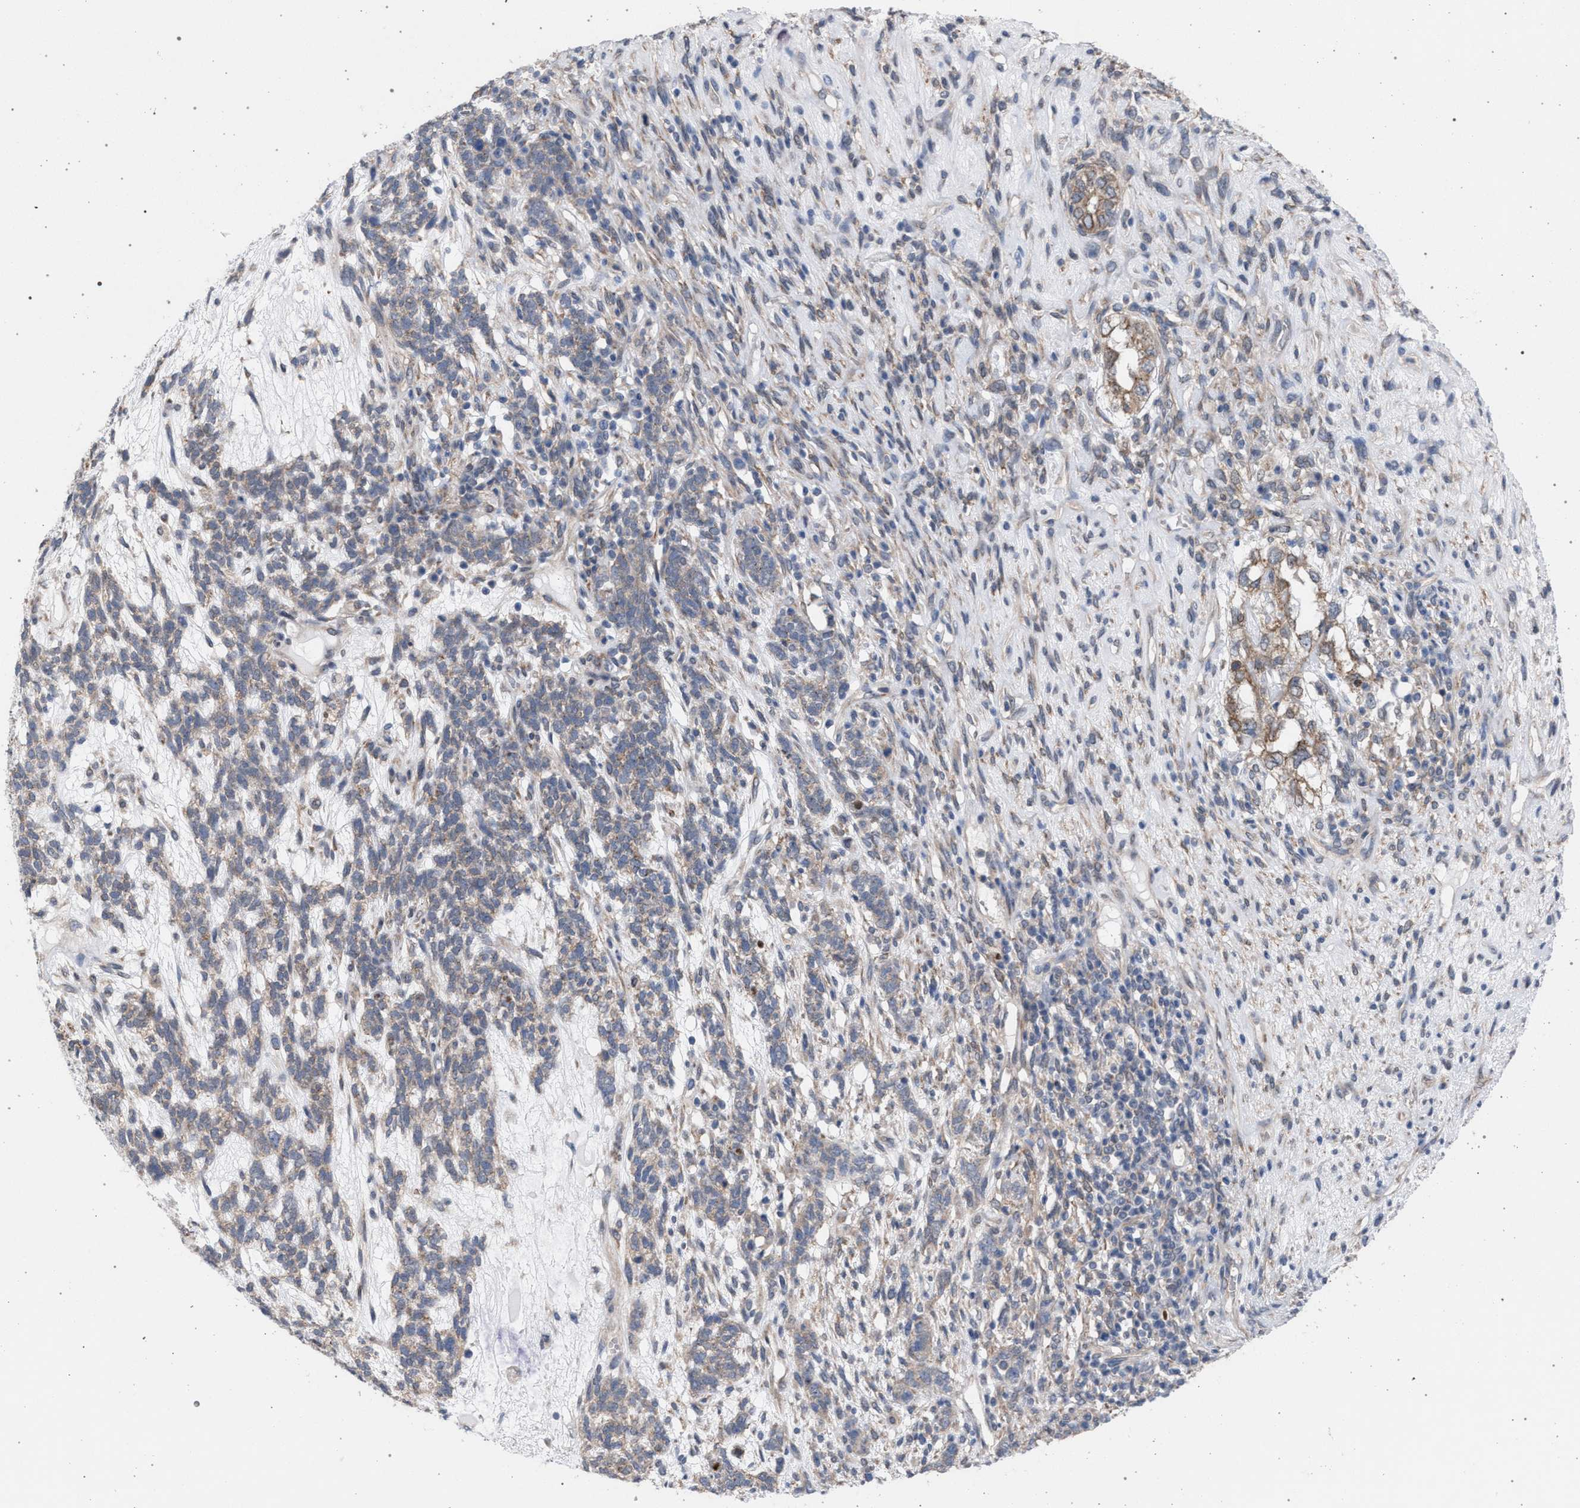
{"staining": {"intensity": "weak", "quantity": ">75%", "location": "cytoplasmic/membranous"}, "tissue": "testis cancer", "cell_type": "Tumor cells", "image_type": "cancer", "snomed": [{"axis": "morphology", "description": "Seminoma, NOS"}, {"axis": "topography", "description": "Testis"}], "caption": "IHC of testis cancer (seminoma) shows low levels of weak cytoplasmic/membranous staining in about >75% of tumor cells. (brown staining indicates protein expression, while blue staining denotes nuclei).", "gene": "ARPC5L", "patient": {"sex": "male", "age": 28}}